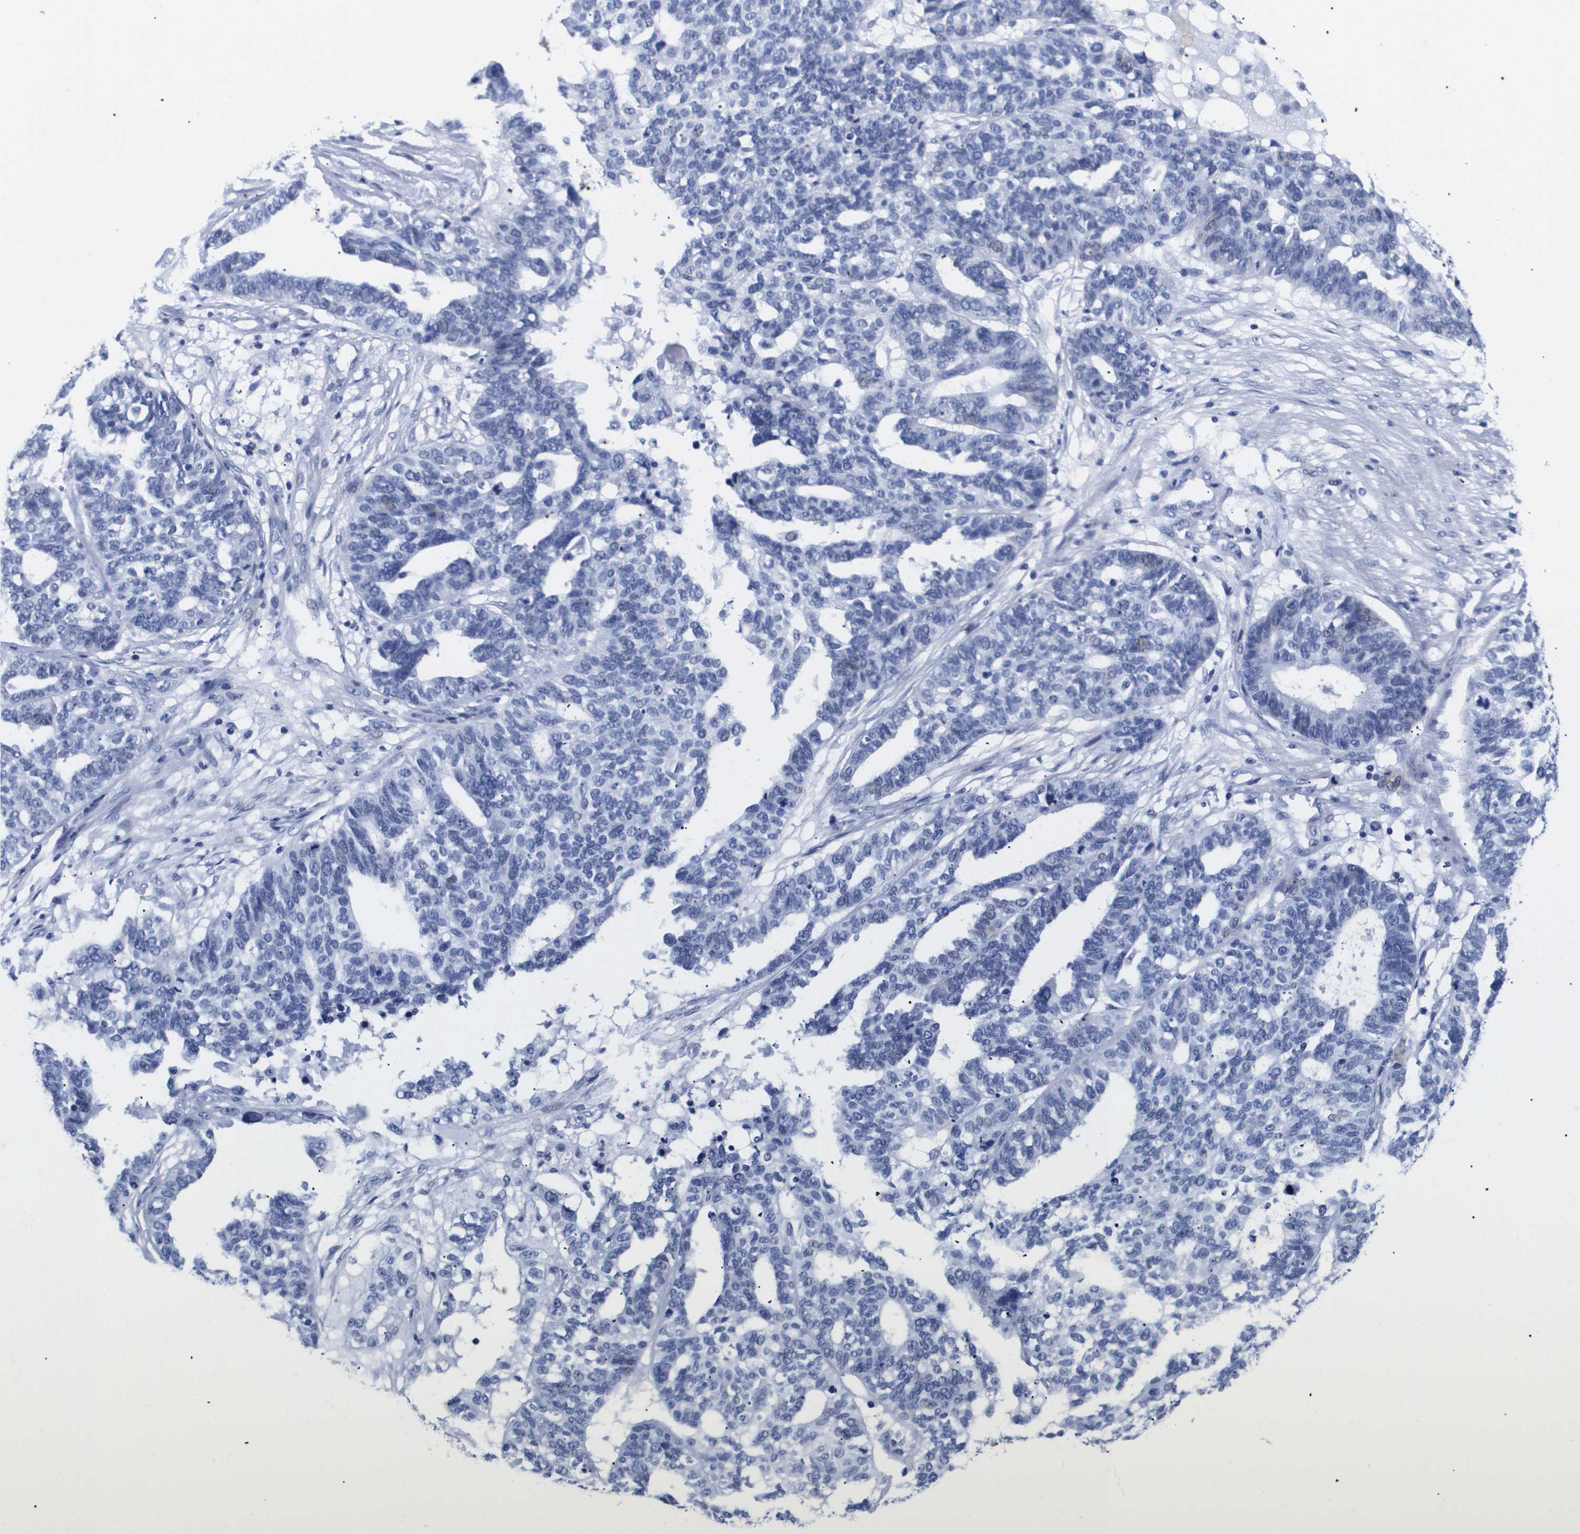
{"staining": {"intensity": "negative", "quantity": "none", "location": "none"}, "tissue": "ovarian cancer", "cell_type": "Tumor cells", "image_type": "cancer", "snomed": [{"axis": "morphology", "description": "Cystadenocarcinoma, serous, NOS"}, {"axis": "topography", "description": "Ovary"}], "caption": "There is no significant positivity in tumor cells of ovarian cancer. (DAB immunohistochemistry with hematoxylin counter stain).", "gene": "ATP6V0A4", "patient": {"sex": "female", "age": 59}}